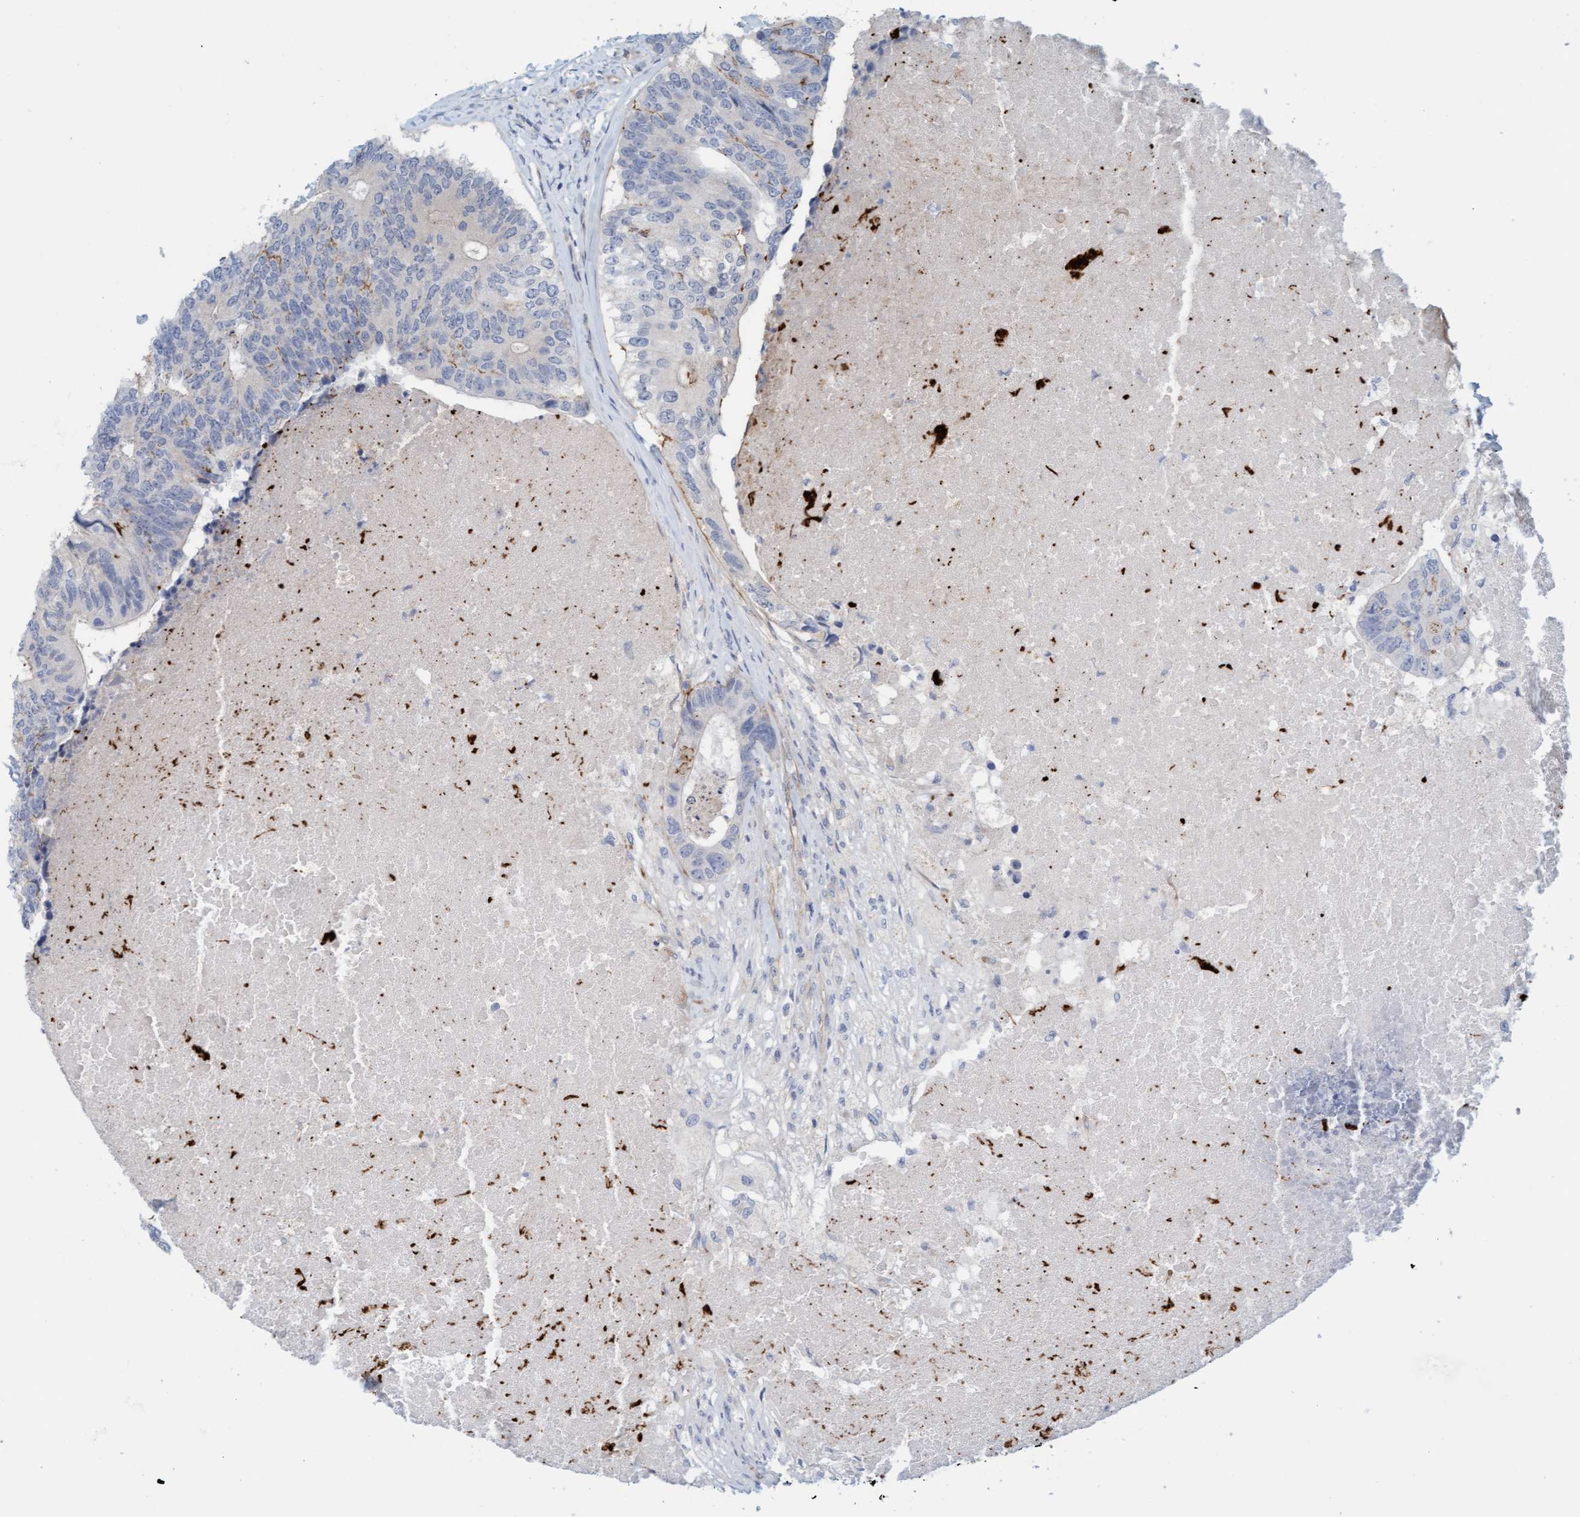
{"staining": {"intensity": "negative", "quantity": "none", "location": "none"}, "tissue": "colorectal cancer", "cell_type": "Tumor cells", "image_type": "cancer", "snomed": [{"axis": "morphology", "description": "Adenocarcinoma, NOS"}, {"axis": "topography", "description": "Colon"}], "caption": "High magnification brightfield microscopy of colorectal cancer (adenocarcinoma) stained with DAB (brown) and counterstained with hematoxylin (blue): tumor cells show no significant staining.", "gene": "TSTD2", "patient": {"sex": "female", "age": 67}}